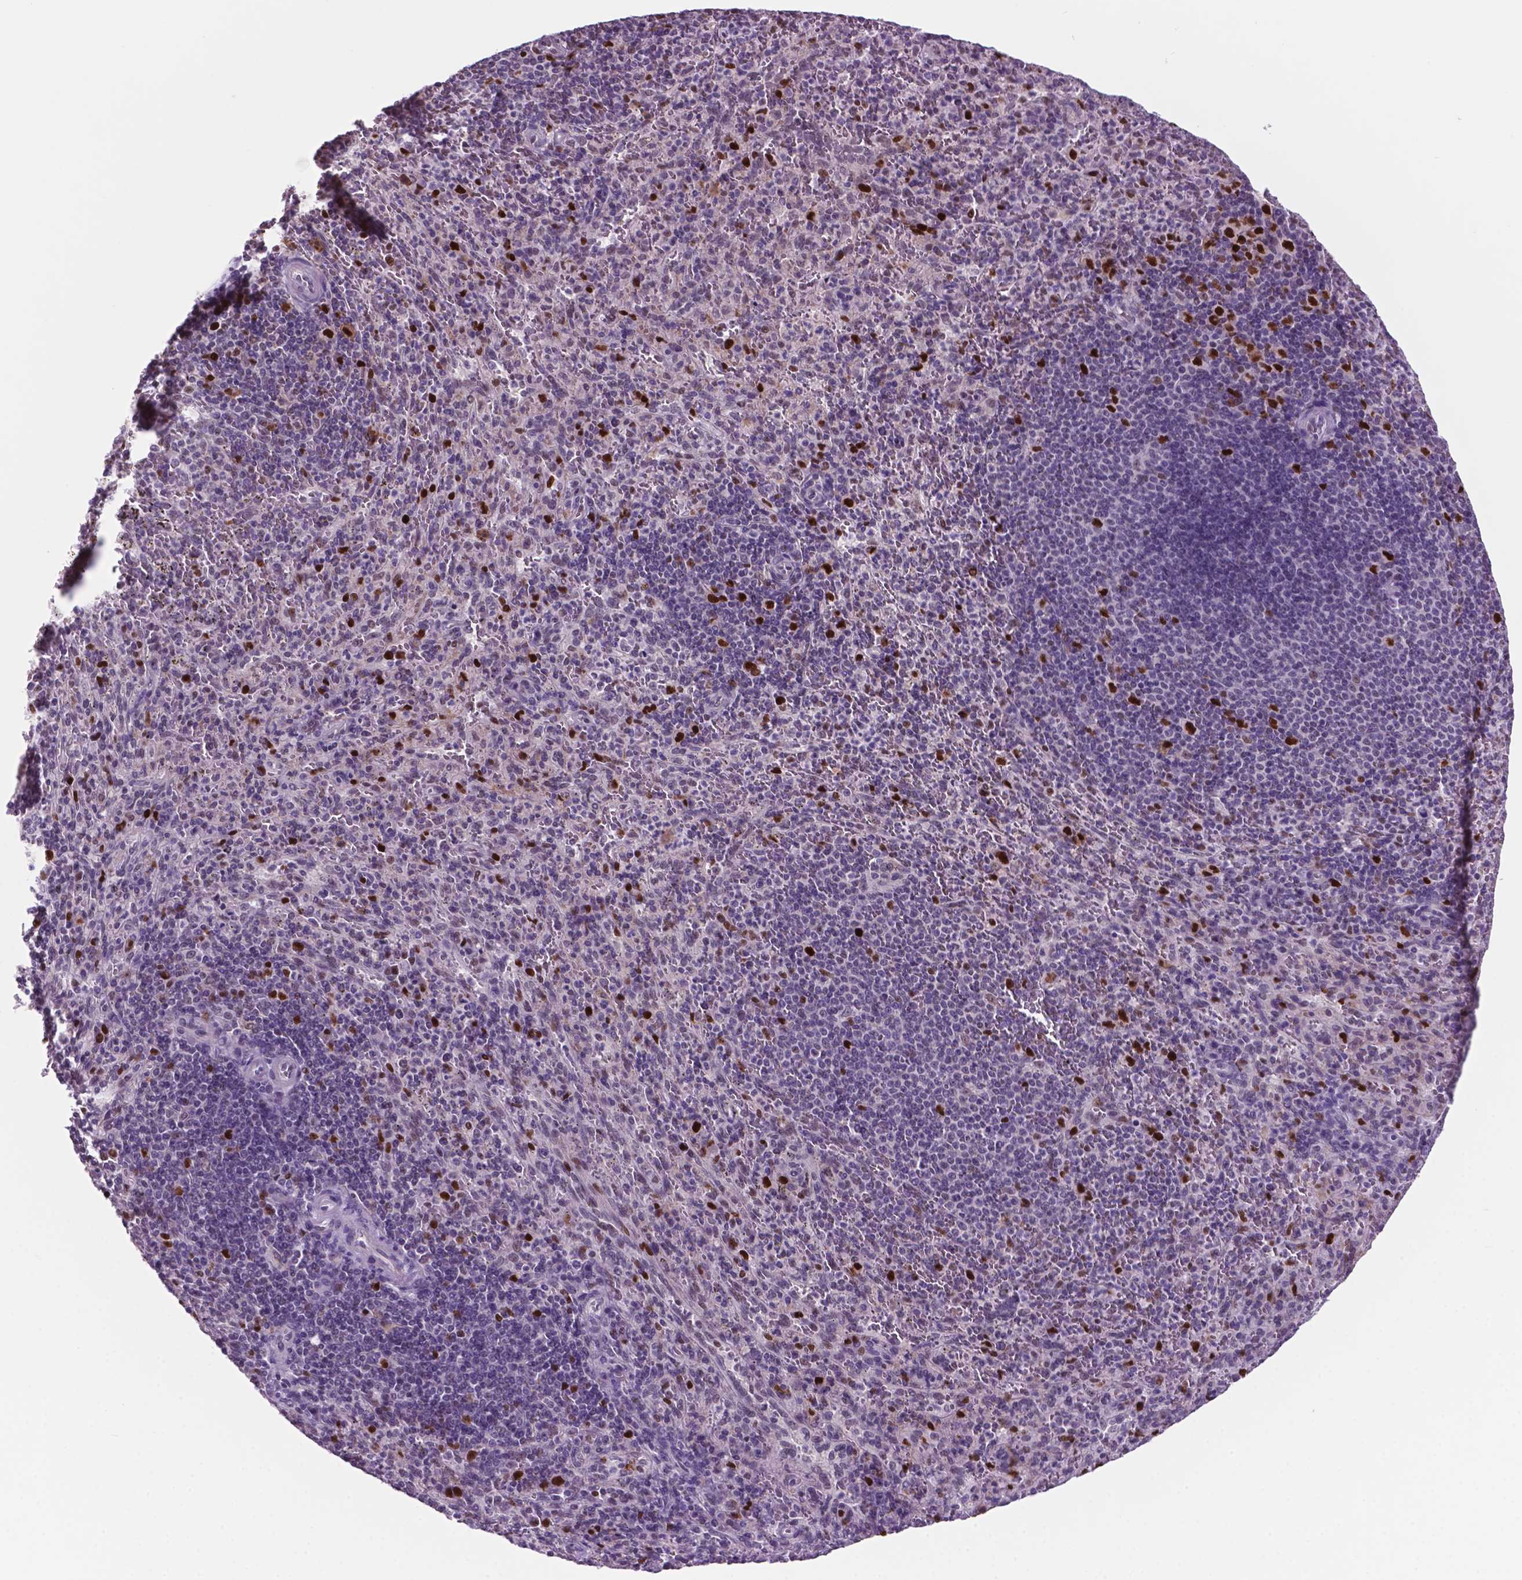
{"staining": {"intensity": "strong", "quantity": "<25%", "location": "nuclear"}, "tissue": "spleen", "cell_type": "Cells in red pulp", "image_type": "normal", "snomed": [{"axis": "morphology", "description": "Normal tissue, NOS"}, {"axis": "topography", "description": "Spleen"}], "caption": "Immunohistochemical staining of benign spleen demonstrates medium levels of strong nuclear staining in about <25% of cells in red pulp. The staining was performed using DAB, with brown indicating positive protein expression. Nuclei are stained blue with hematoxylin.", "gene": "NCAPH2", "patient": {"sex": "male", "age": 57}}